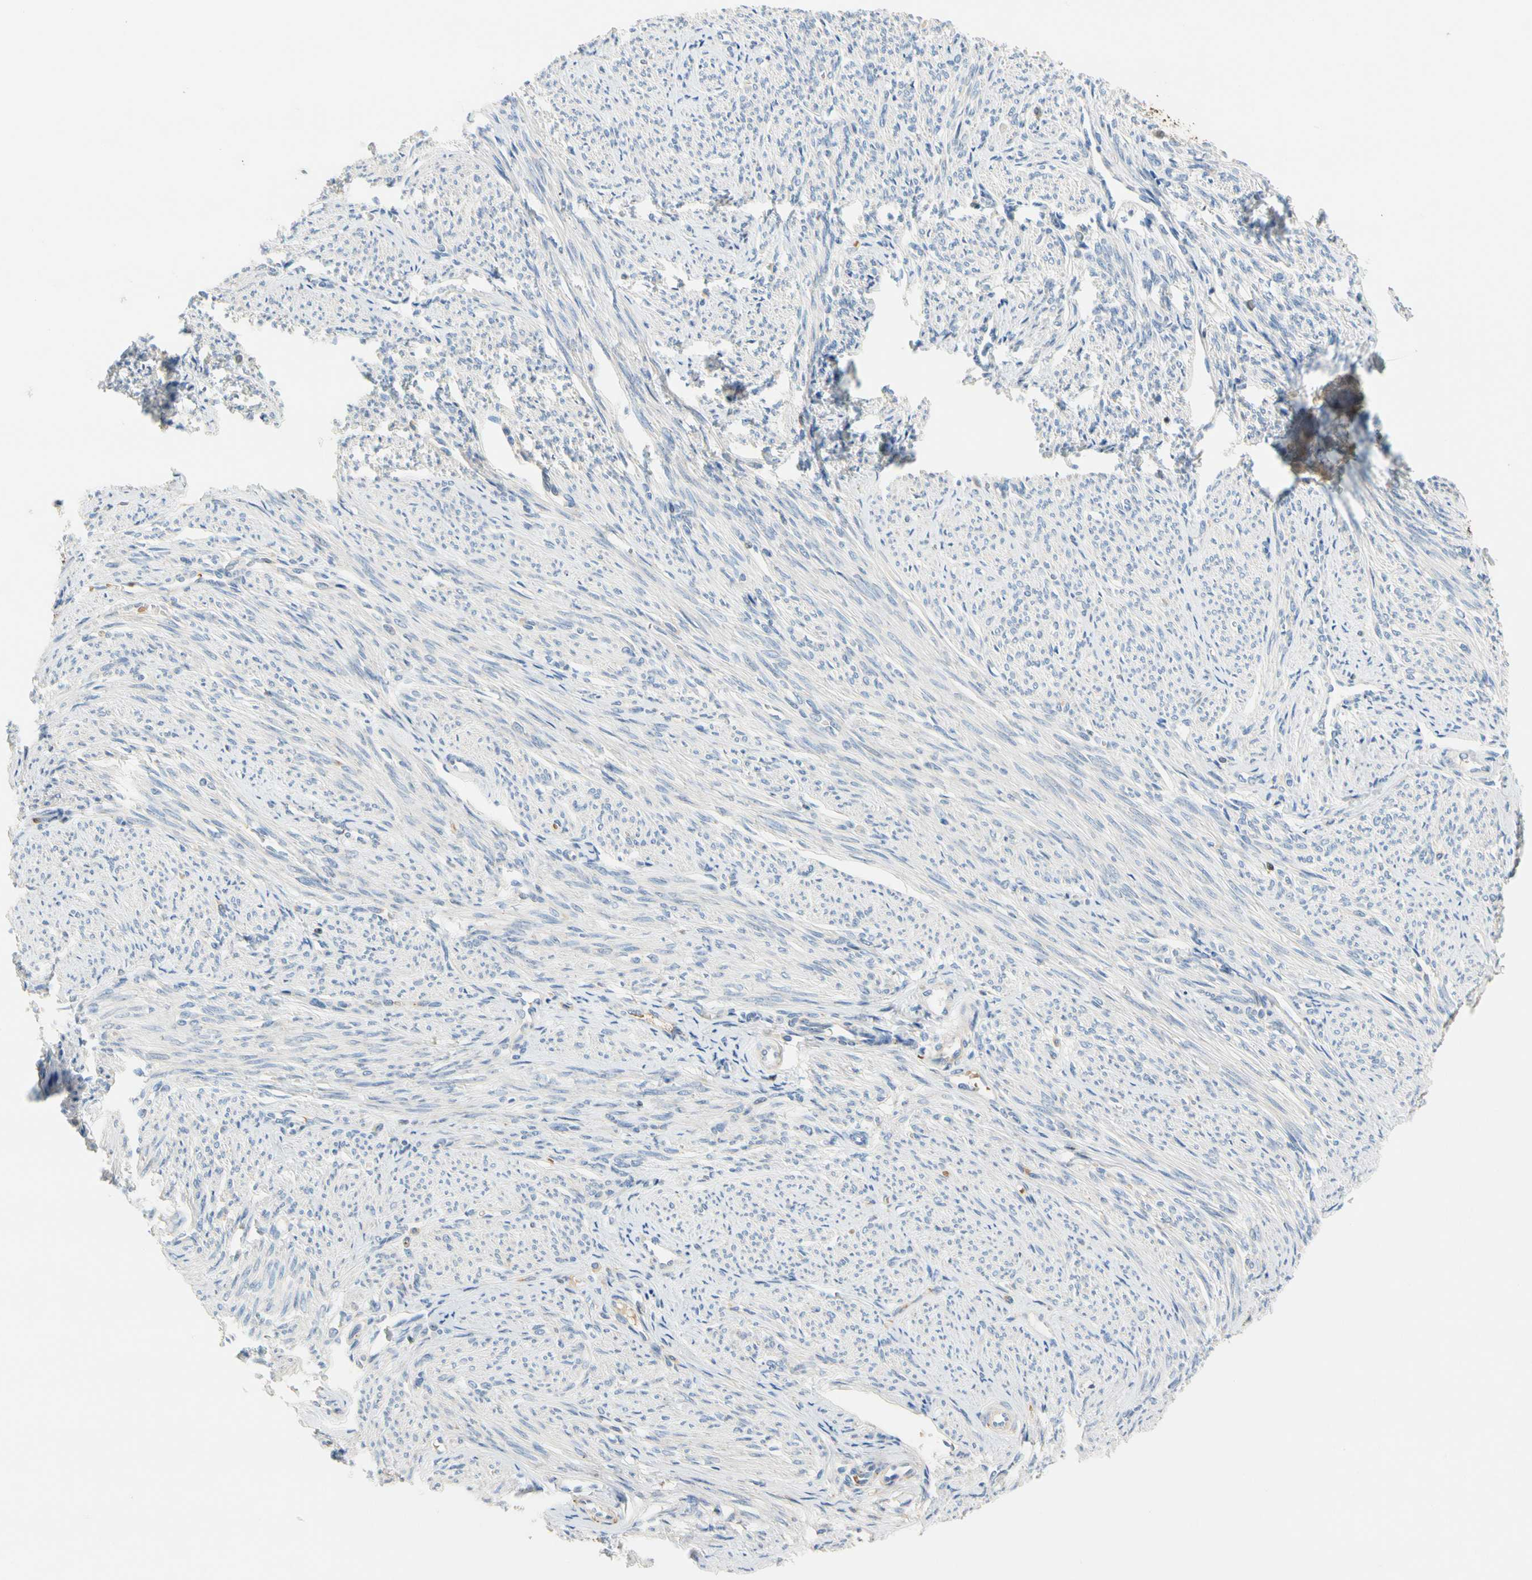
{"staining": {"intensity": "weak", "quantity": "<25%", "location": "cytoplasmic/membranous"}, "tissue": "smooth muscle", "cell_type": "Smooth muscle cells", "image_type": "normal", "snomed": [{"axis": "morphology", "description": "Normal tissue, NOS"}, {"axis": "topography", "description": "Smooth muscle"}], "caption": "IHC of benign smooth muscle demonstrates no positivity in smooth muscle cells. (DAB immunohistochemistry, high magnification).", "gene": "SP140", "patient": {"sex": "female", "age": 65}}